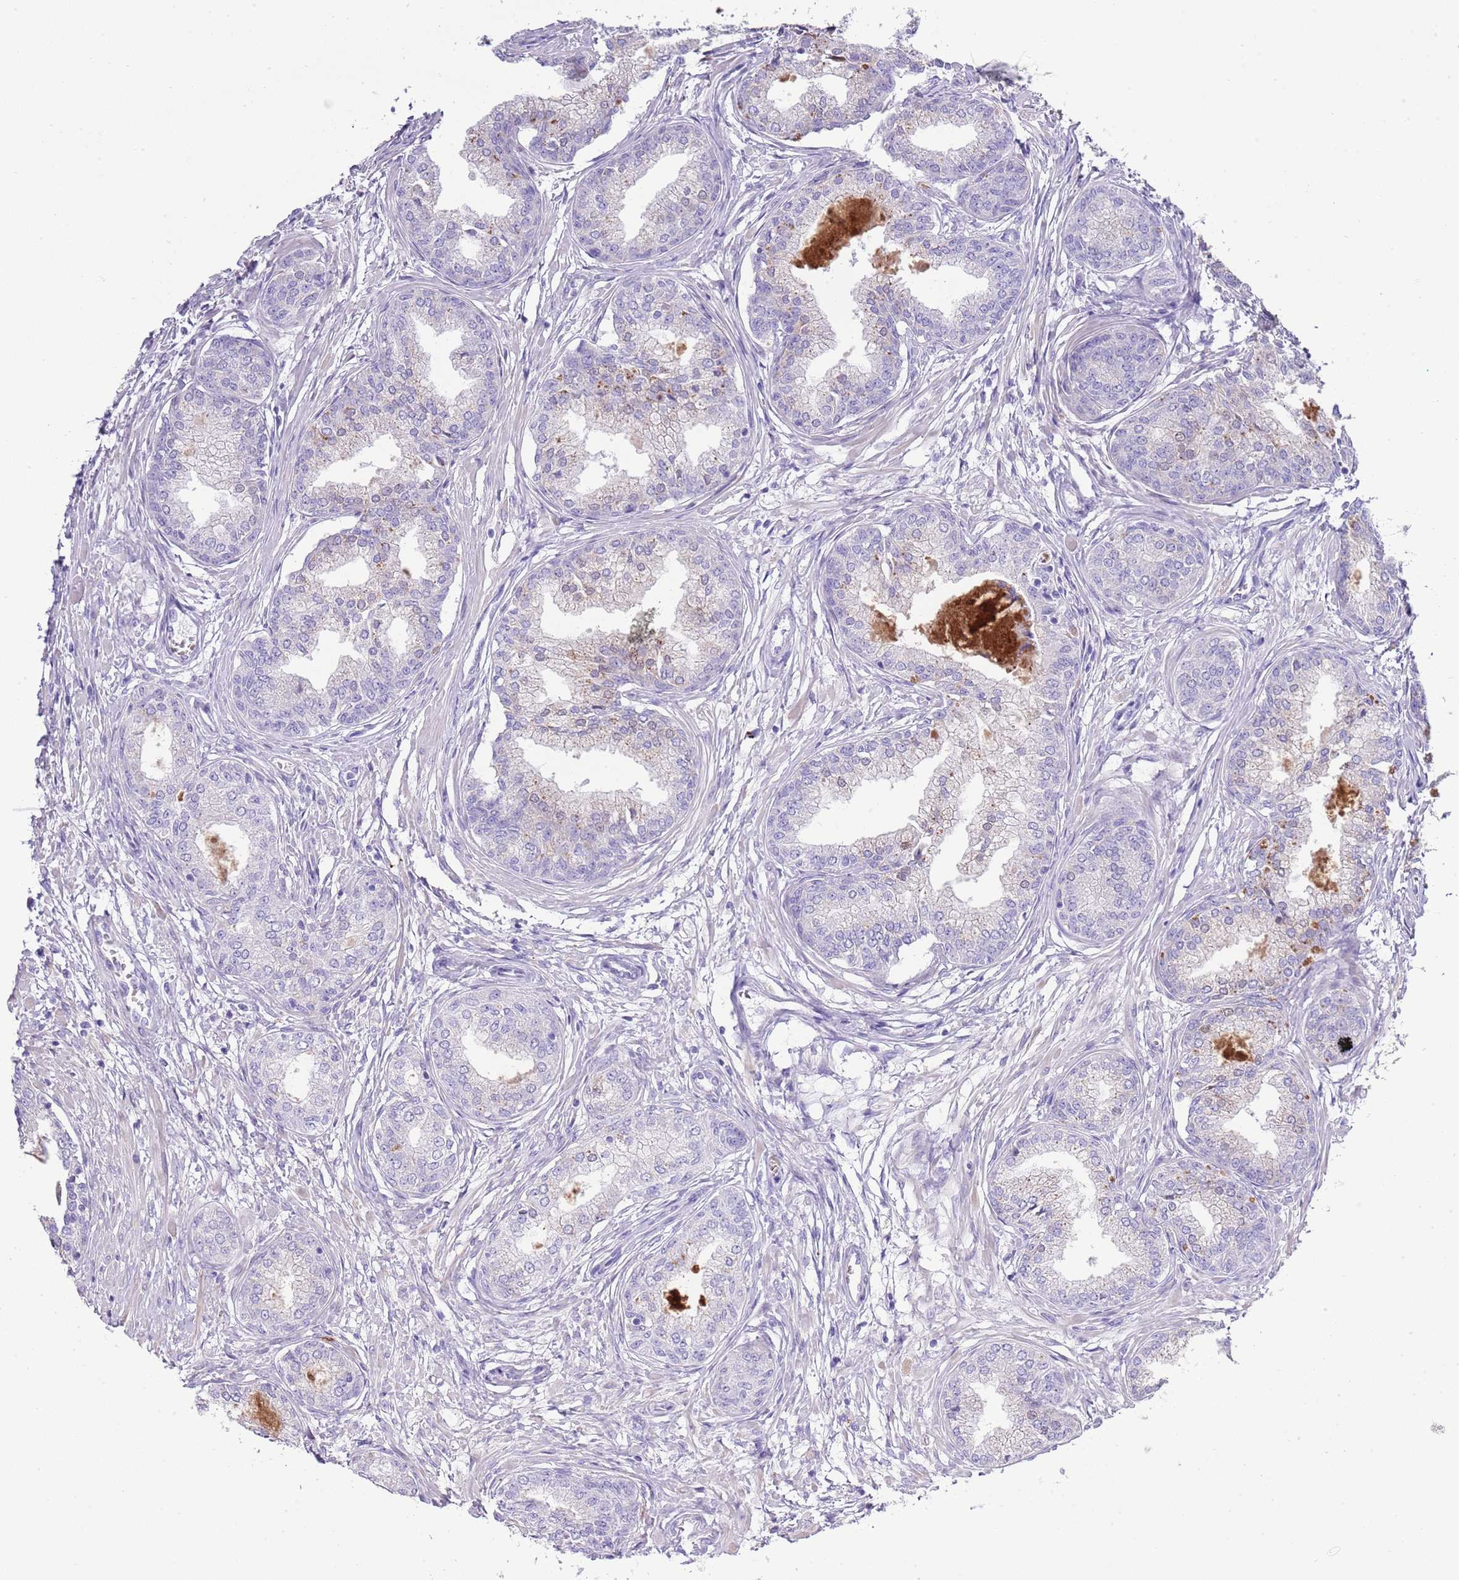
{"staining": {"intensity": "negative", "quantity": "none", "location": "none"}, "tissue": "prostate cancer", "cell_type": "Tumor cells", "image_type": "cancer", "snomed": [{"axis": "morphology", "description": "Adenocarcinoma, High grade"}, {"axis": "topography", "description": "Prostate"}], "caption": "Immunohistochemistry of human prostate high-grade adenocarcinoma displays no positivity in tumor cells.", "gene": "ABHD17C", "patient": {"sex": "male", "age": 67}}